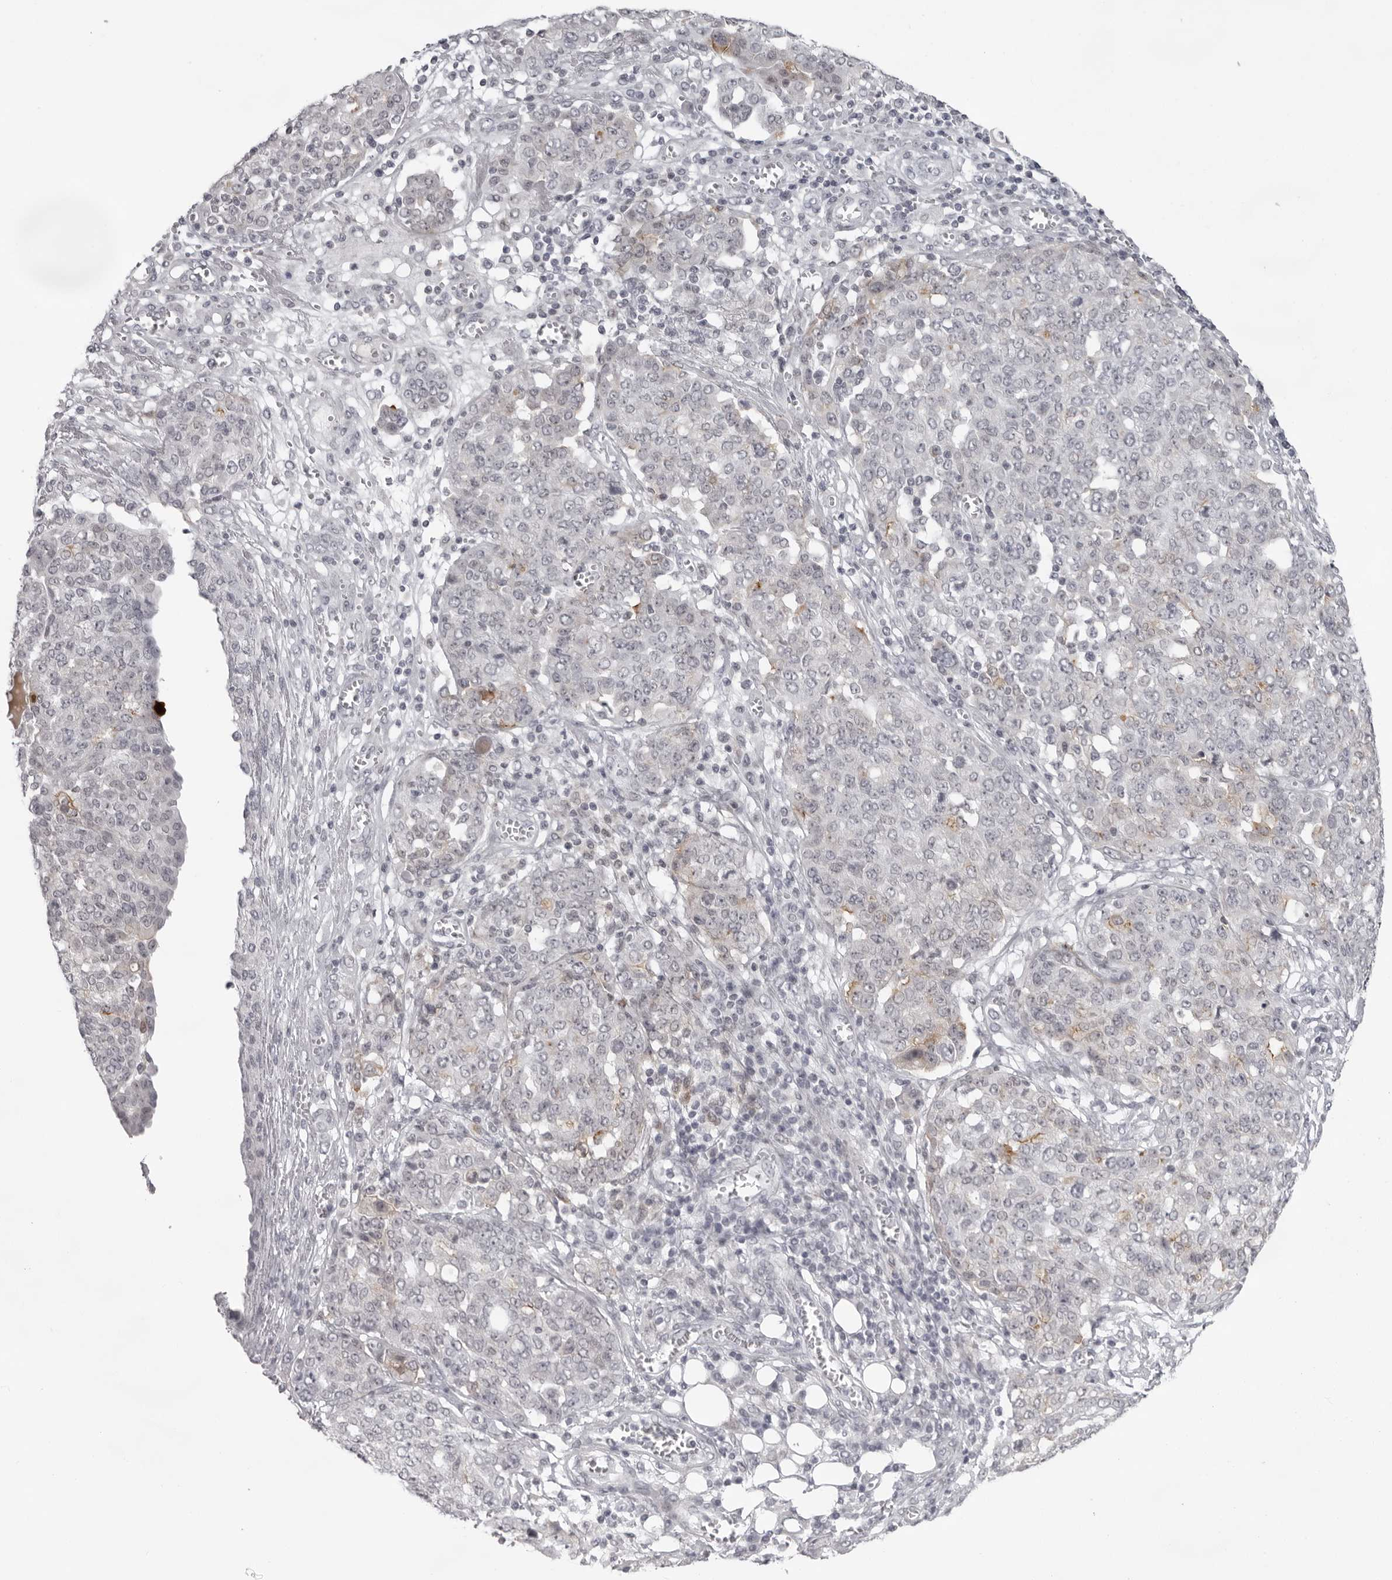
{"staining": {"intensity": "moderate", "quantity": "<25%", "location": "cytoplasmic/membranous"}, "tissue": "ovarian cancer", "cell_type": "Tumor cells", "image_type": "cancer", "snomed": [{"axis": "morphology", "description": "Cystadenocarcinoma, serous, NOS"}, {"axis": "topography", "description": "Soft tissue"}, {"axis": "topography", "description": "Ovary"}], "caption": "This is a micrograph of IHC staining of ovarian cancer (serous cystadenocarcinoma), which shows moderate positivity in the cytoplasmic/membranous of tumor cells.", "gene": "NUDT18", "patient": {"sex": "female", "age": 57}}